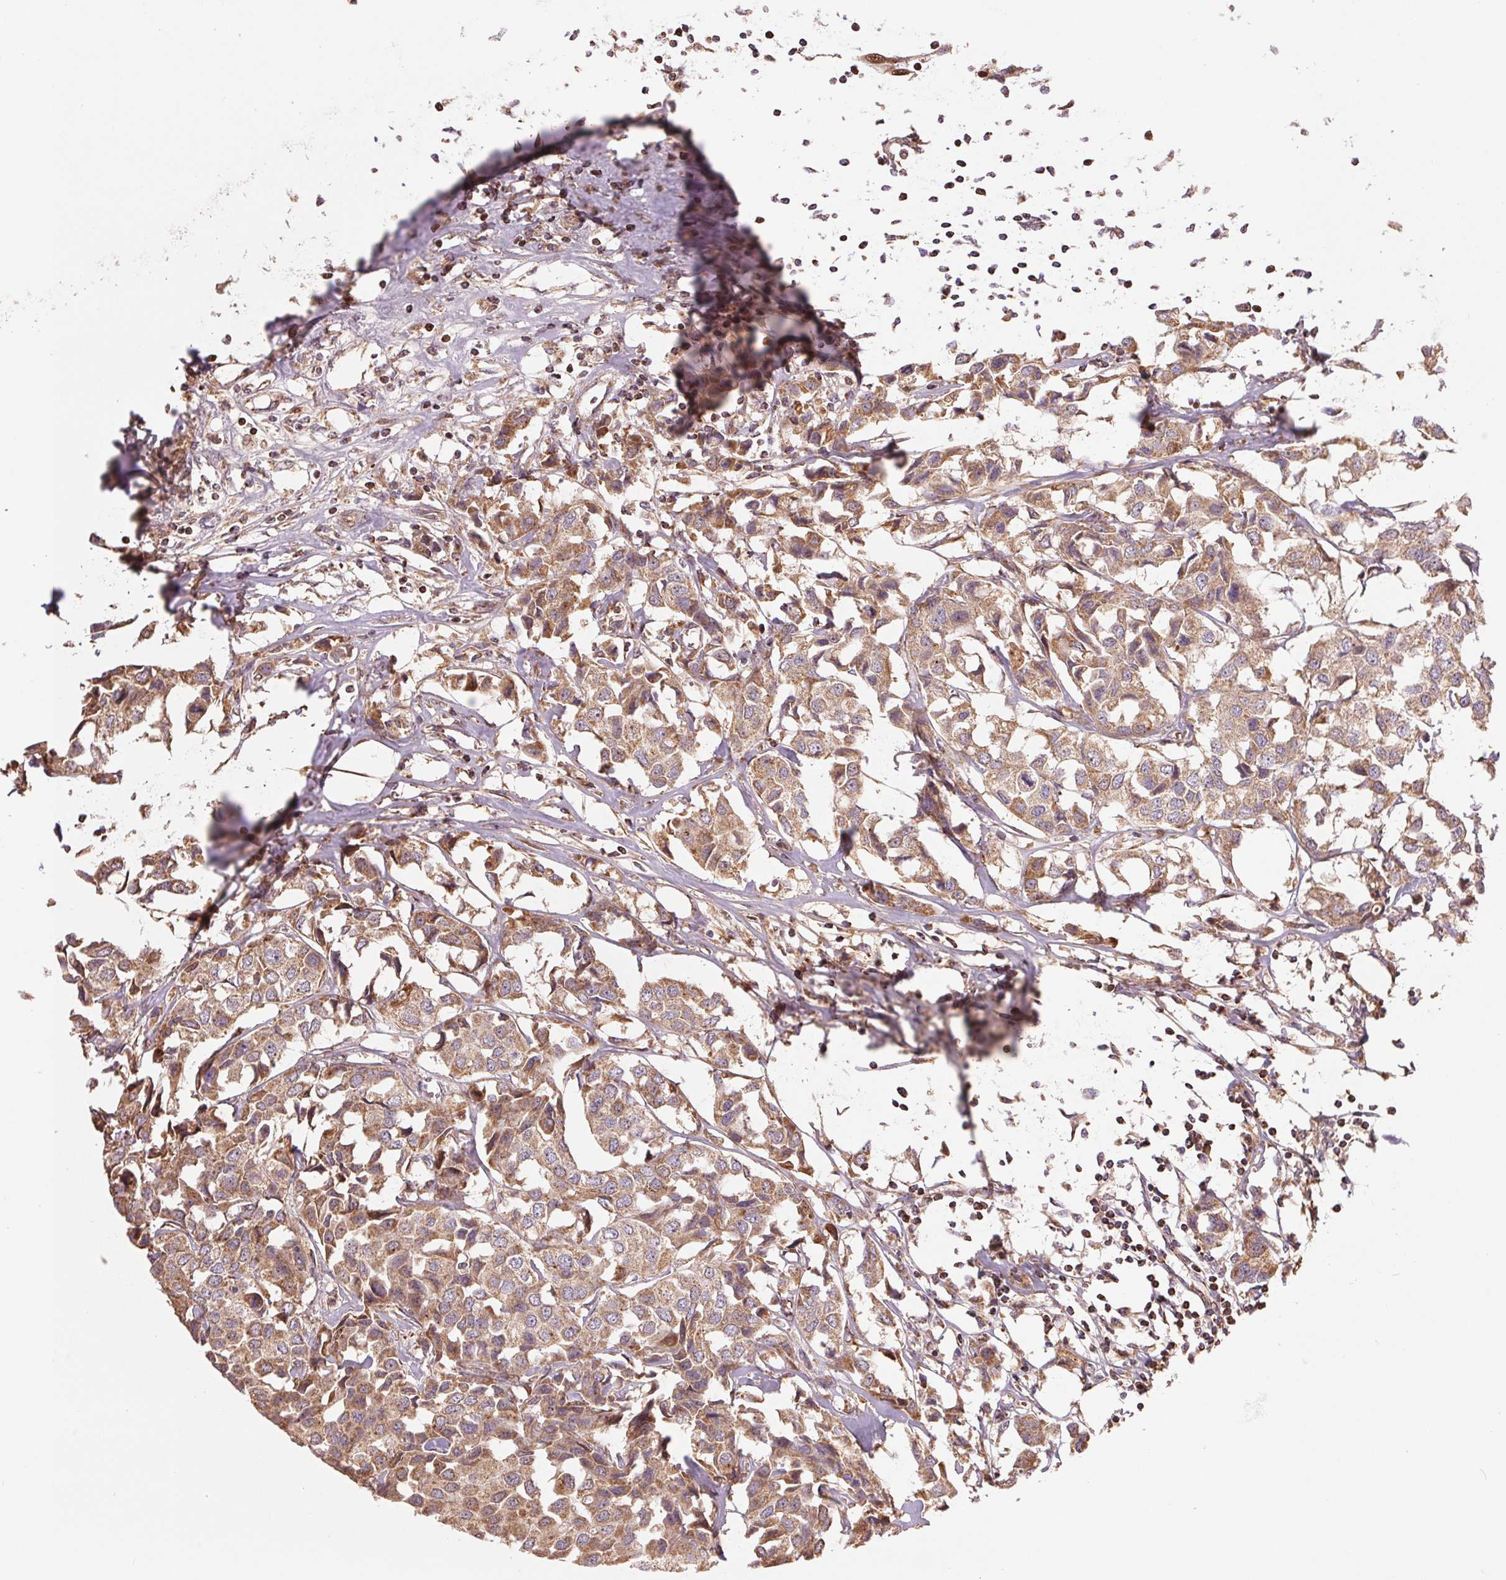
{"staining": {"intensity": "moderate", "quantity": ">75%", "location": "cytoplasmic/membranous"}, "tissue": "breast cancer", "cell_type": "Tumor cells", "image_type": "cancer", "snomed": [{"axis": "morphology", "description": "Duct carcinoma"}, {"axis": "topography", "description": "Breast"}], "caption": "Protein staining of infiltrating ductal carcinoma (breast) tissue reveals moderate cytoplasmic/membranous positivity in about >75% of tumor cells.", "gene": "DGUOK", "patient": {"sex": "female", "age": 80}}